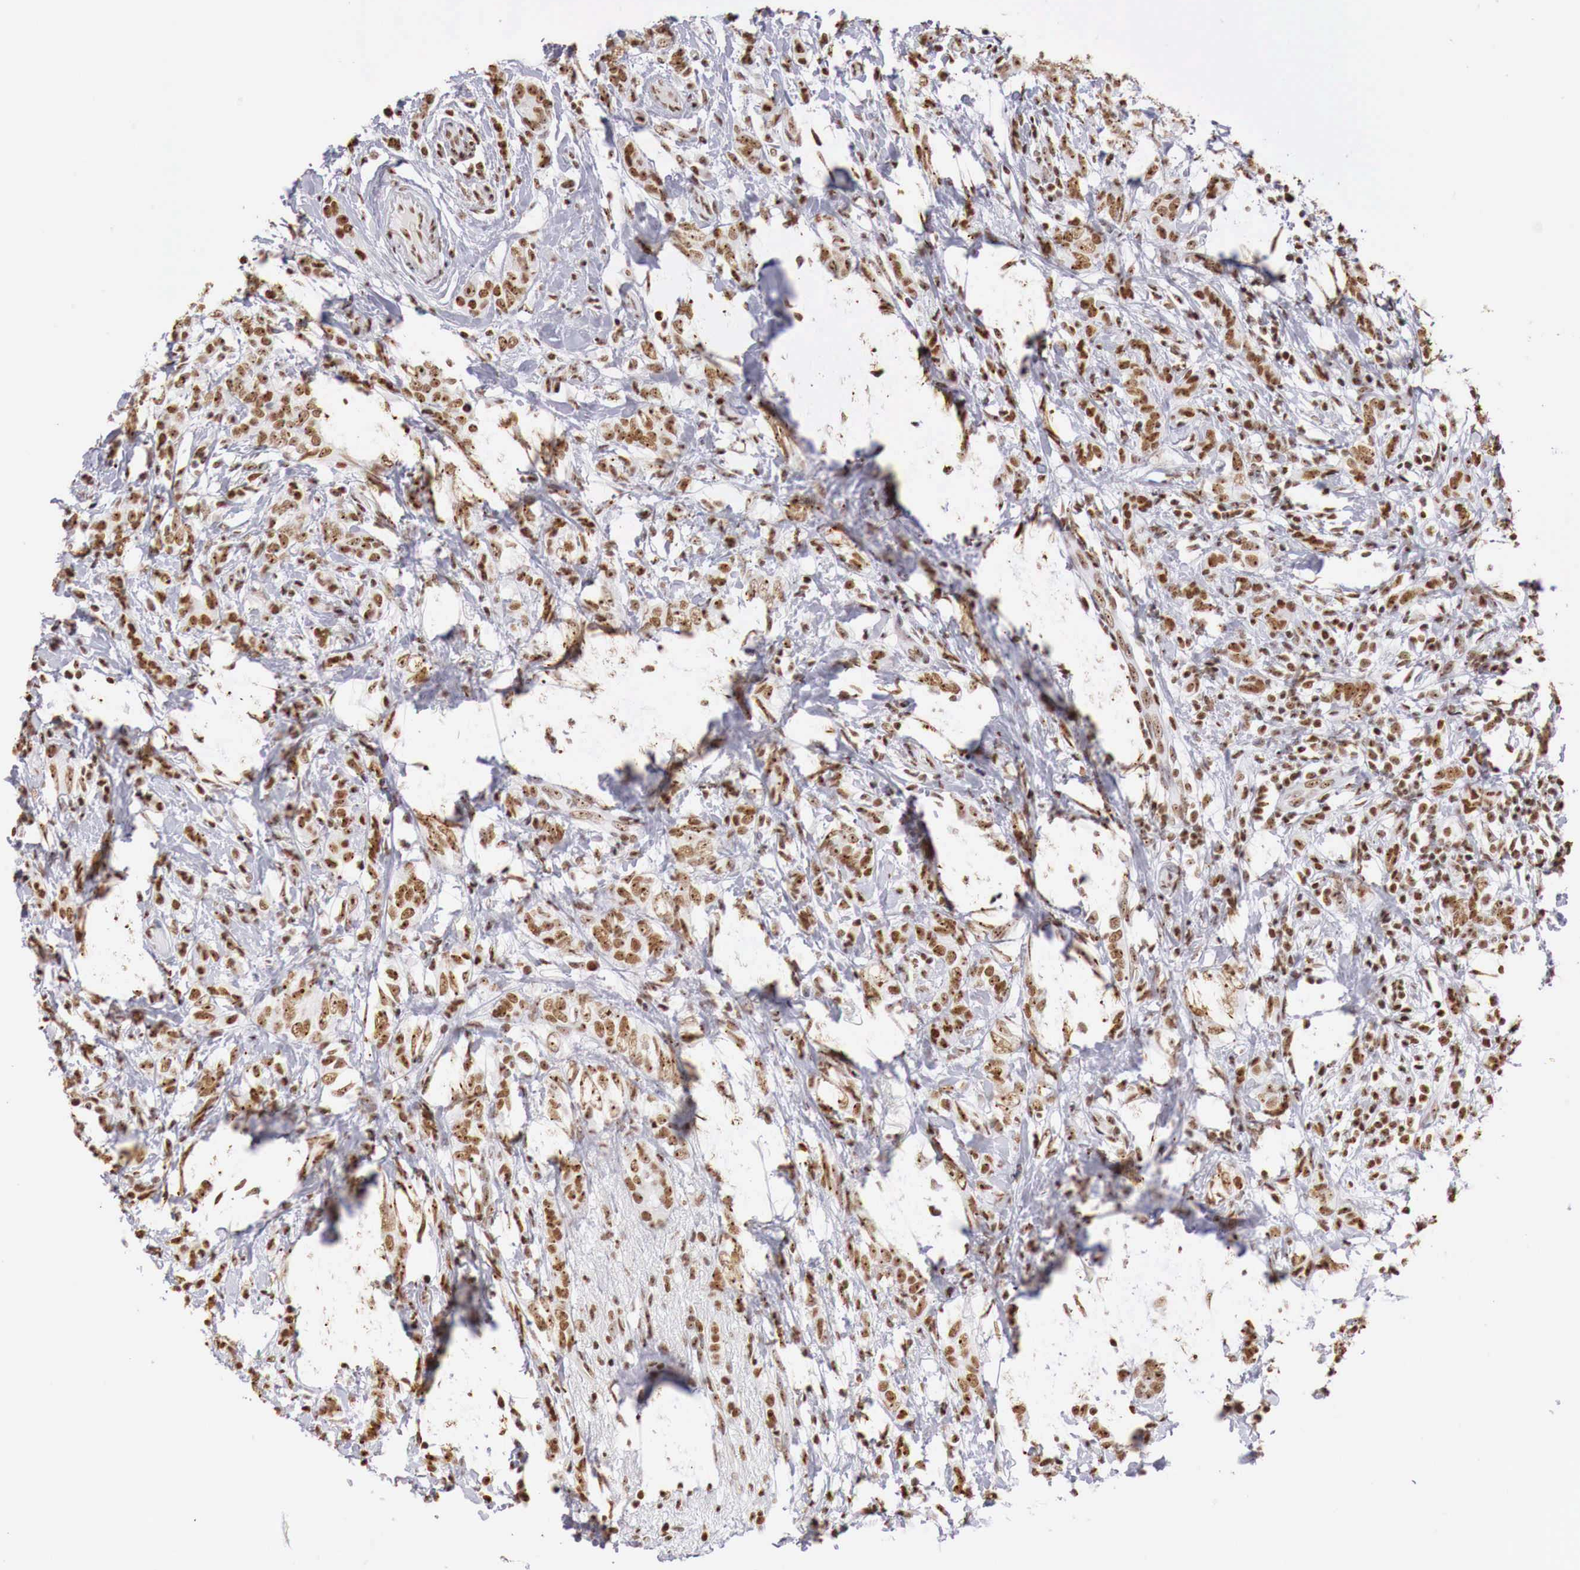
{"staining": {"intensity": "strong", "quantity": ">75%", "location": "nuclear"}, "tissue": "breast cancer", "cell_type": "Tumor cells", "image_type": "cancer", "snomed": [{"axis": "morphology", "description": "Duct carcinoma"}, {"axis": "topography", "description": "Breast"}], "caption": "Breast cancer stained with IHC reveals strong nuclear positivity in about >75% of tumor cells. Using DAB (3,3'-diaminobenzidine) (brown) and hematoxylin (blue) stains, captured at high magnification using brightfield microscopy.", "gene": "DKC1", "patient": {"sex": "female", "age": 53}}